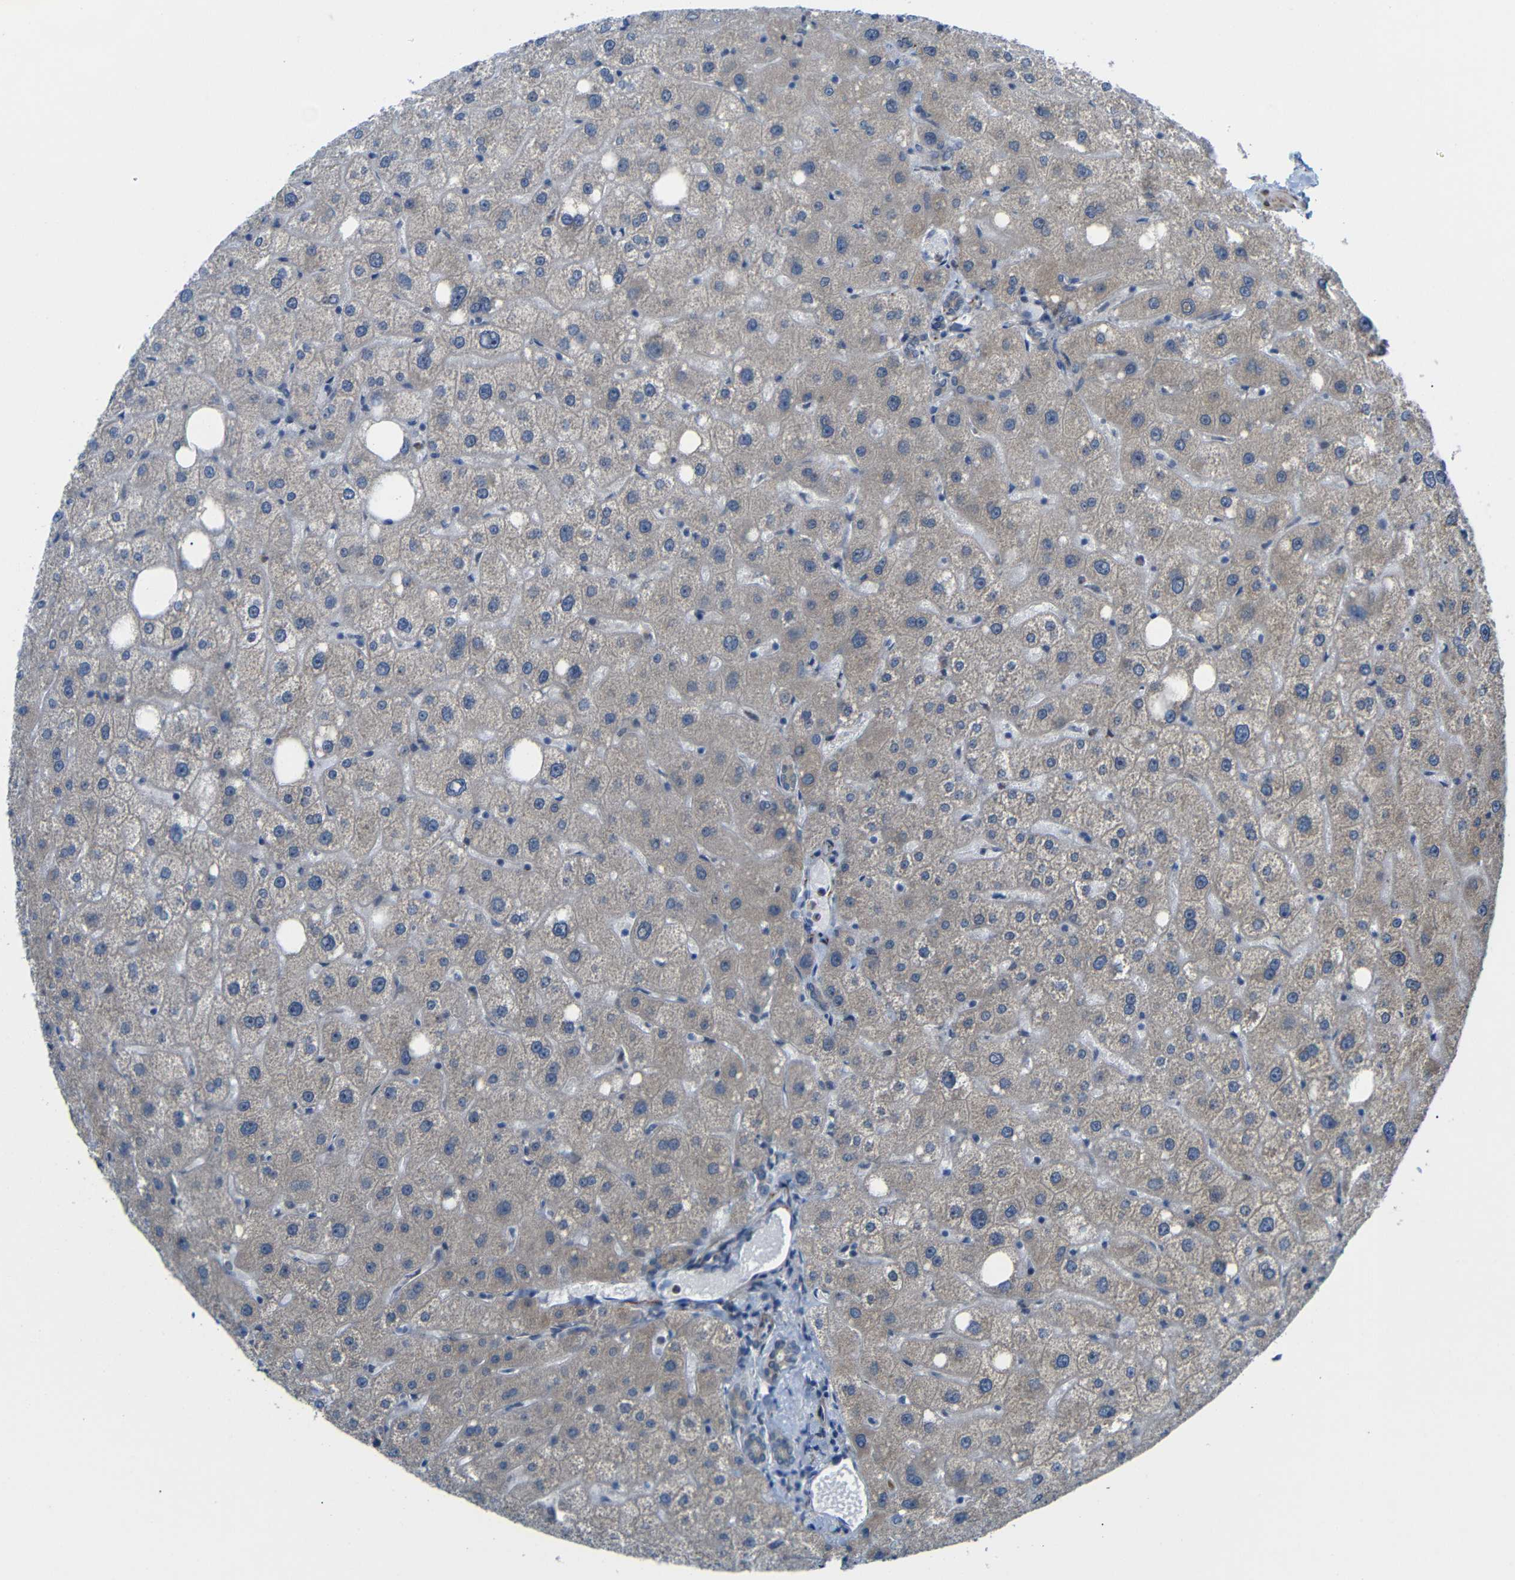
{"staining": {"intensity": "weak", "quantity": ">75%", "location": "cytoplasmic/membranous"}, "tissue": "liver", "cell_type": "Cholangiocytes", "image_type": "normal", "snomed": [{"axis": "morphology", "description": "Normal tissue, NOS"}, {"axis": "topography", "description": "Liver"}], "caption": "Normal liver exhibits weak cytoplasmic/membranous positivity in approximately >75% of cholangiocytes The protein is stained brown, and the nuclei are stained in blue (DAB IHC with brightfield microscopy, high magnification)..", "gene": "P3H2", "patient": {"sex": "male", "age": 73}}